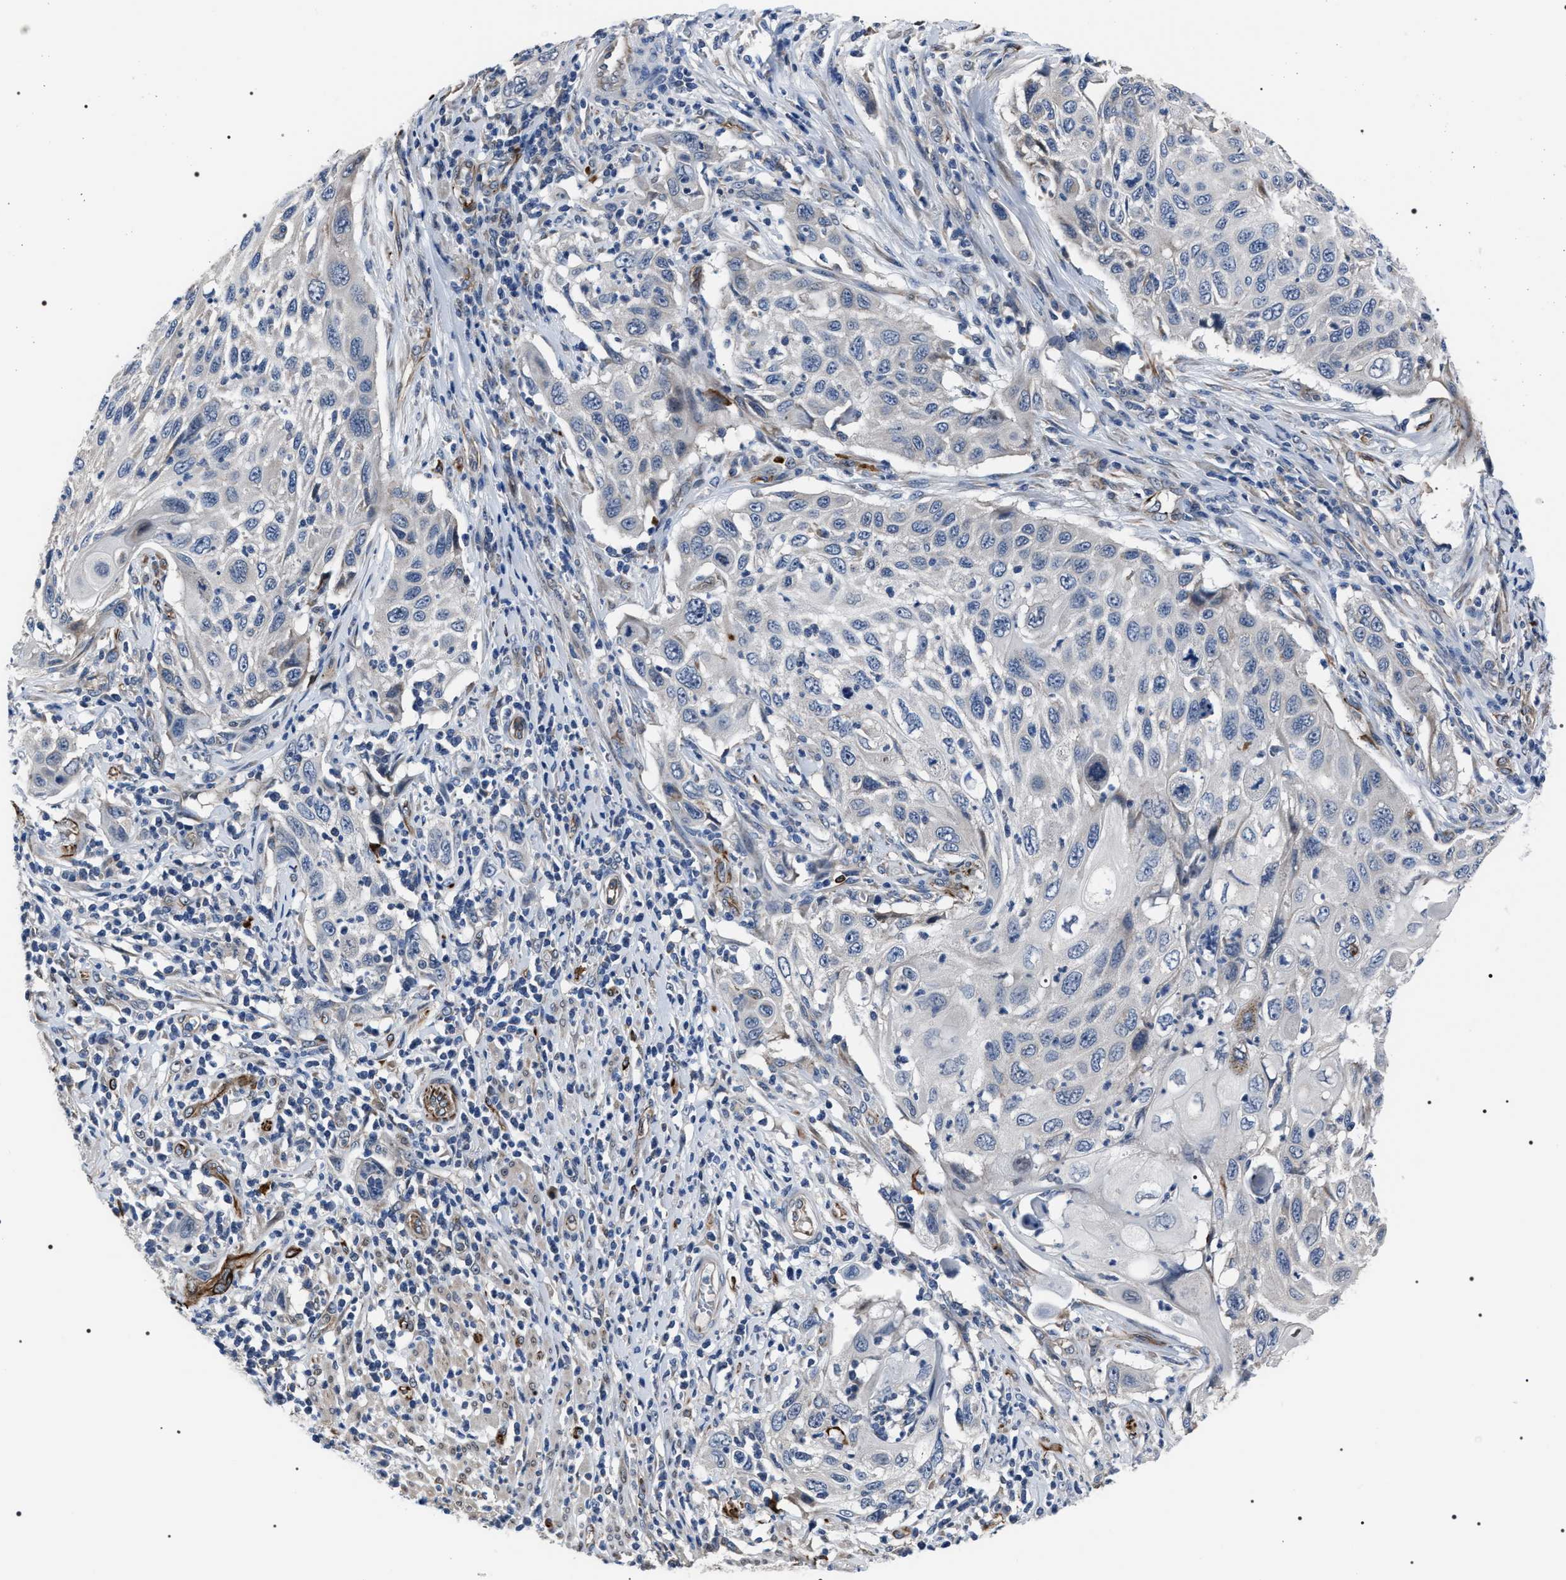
{"staining": {"intensity": "negative", "quantity": "none", "location": "none"}, "tissue": "cervical cancer", "cell_type": "Tumor cells", "image_type": "cancer", "snomed": [{"axis": "morphology", "description": "Squamous cell carcinoma, NOS"}, {"axis": "topography", "description": "Cervix"}], "caption": "A photomicrograph of human cervical cancer (squamous cell carcinoma) is negative for staining in tumor cells.", "gene": "PKD1L1", "patient": {"sex": "female", "age": 70}}